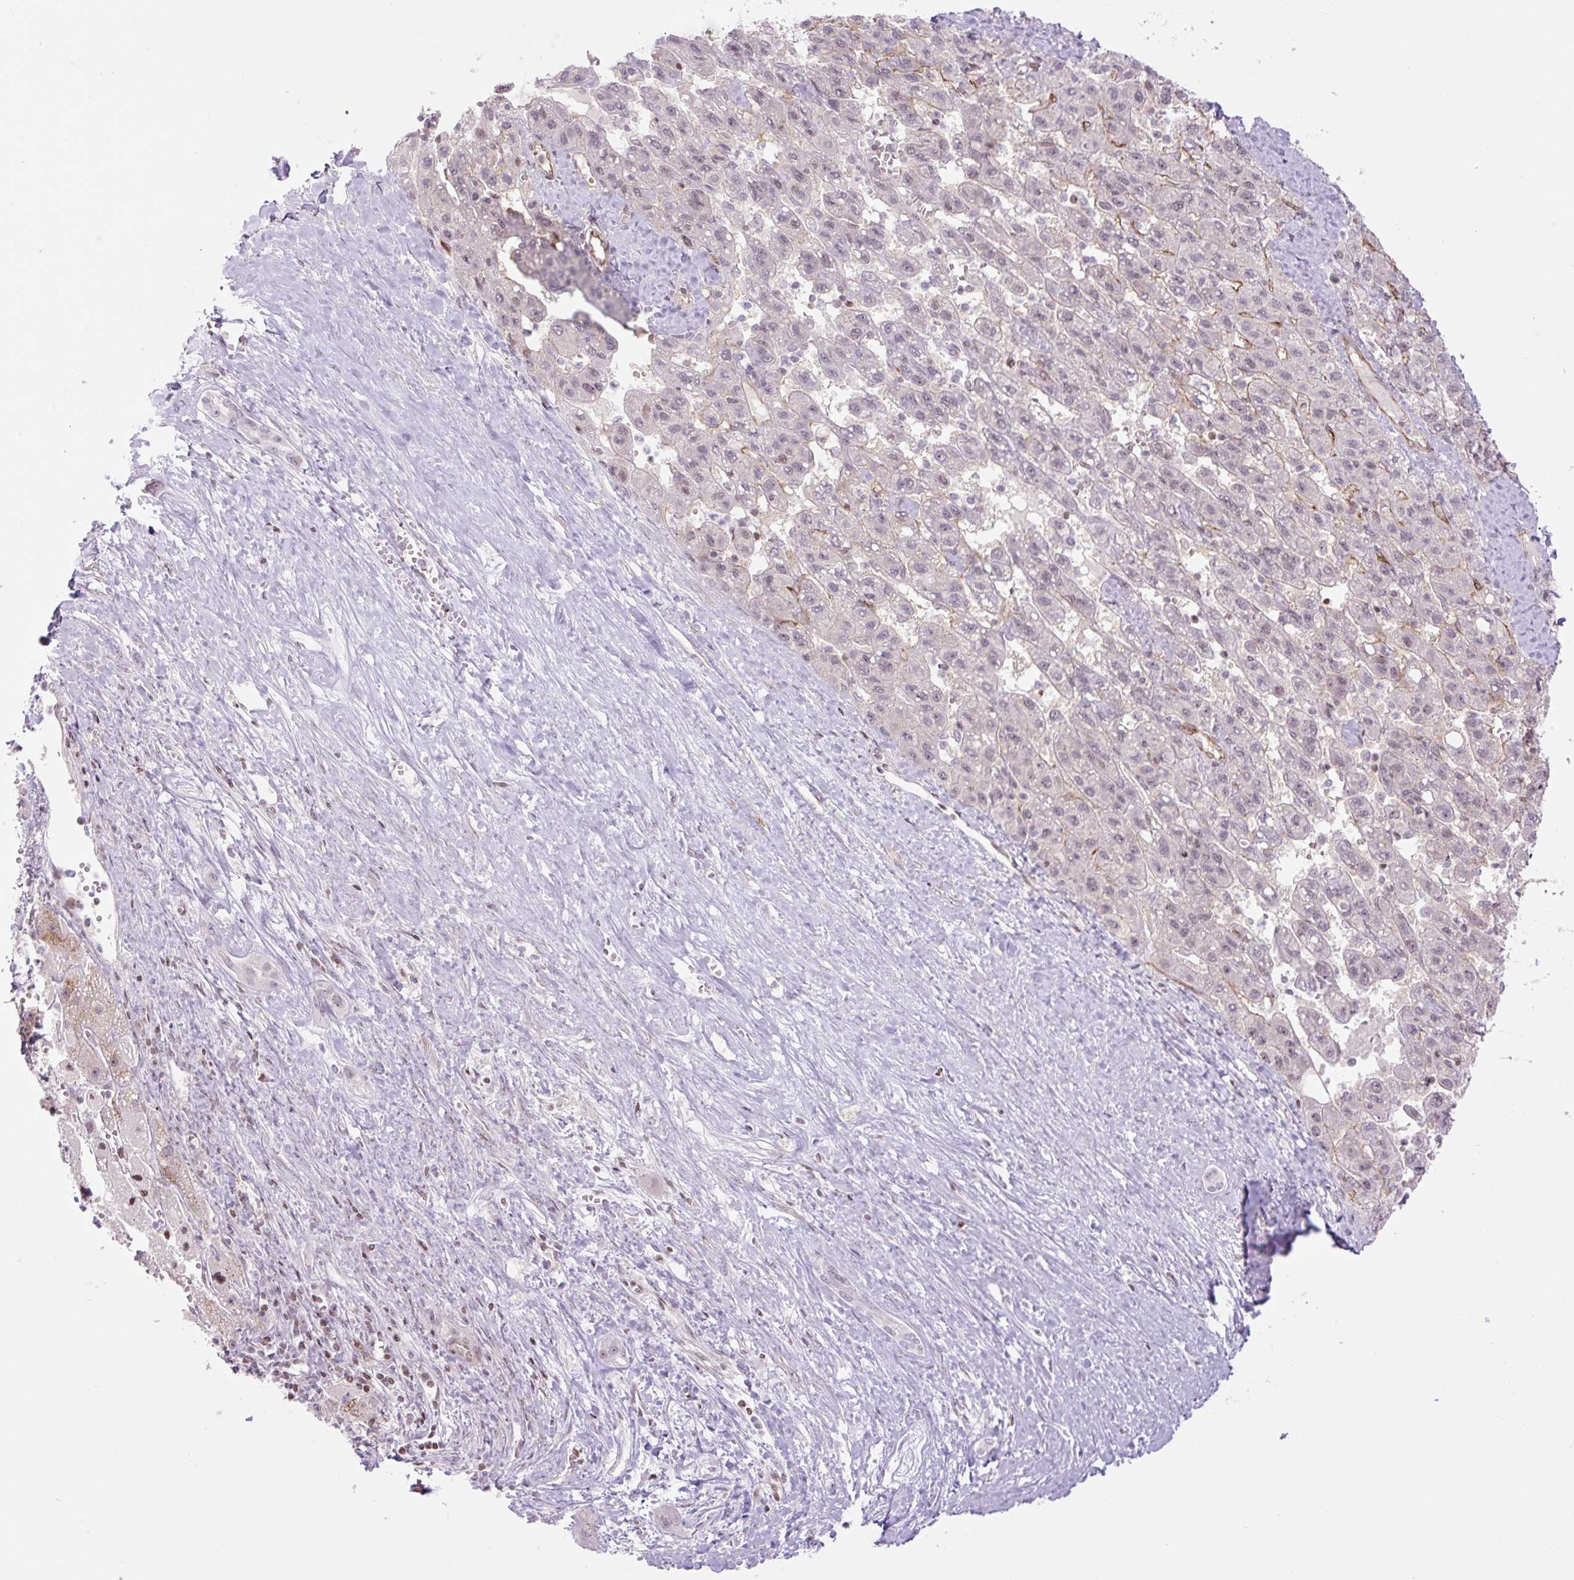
{"staining": {"intensity": "weak", "quantity": "<25%", "location": "nuclear"}, "tissue": "liver cancer", "cell_type": "Tumor cells", "image_type": "cancer", "snomed": [{"axis": "morphology", "description": "Carcinoma, Hepatocellular, NOS"}, {"axis": "topography", "description": "Liver"}], "caption": "DAB (3,3'-diaminobenzidine) immunohistochemical staining of hepatocellular carcinoma (liver) demonstrates no significant expression in tumor cells.", "gene": "ZNF417", "patient": {"sex": "female", "age": 82}}